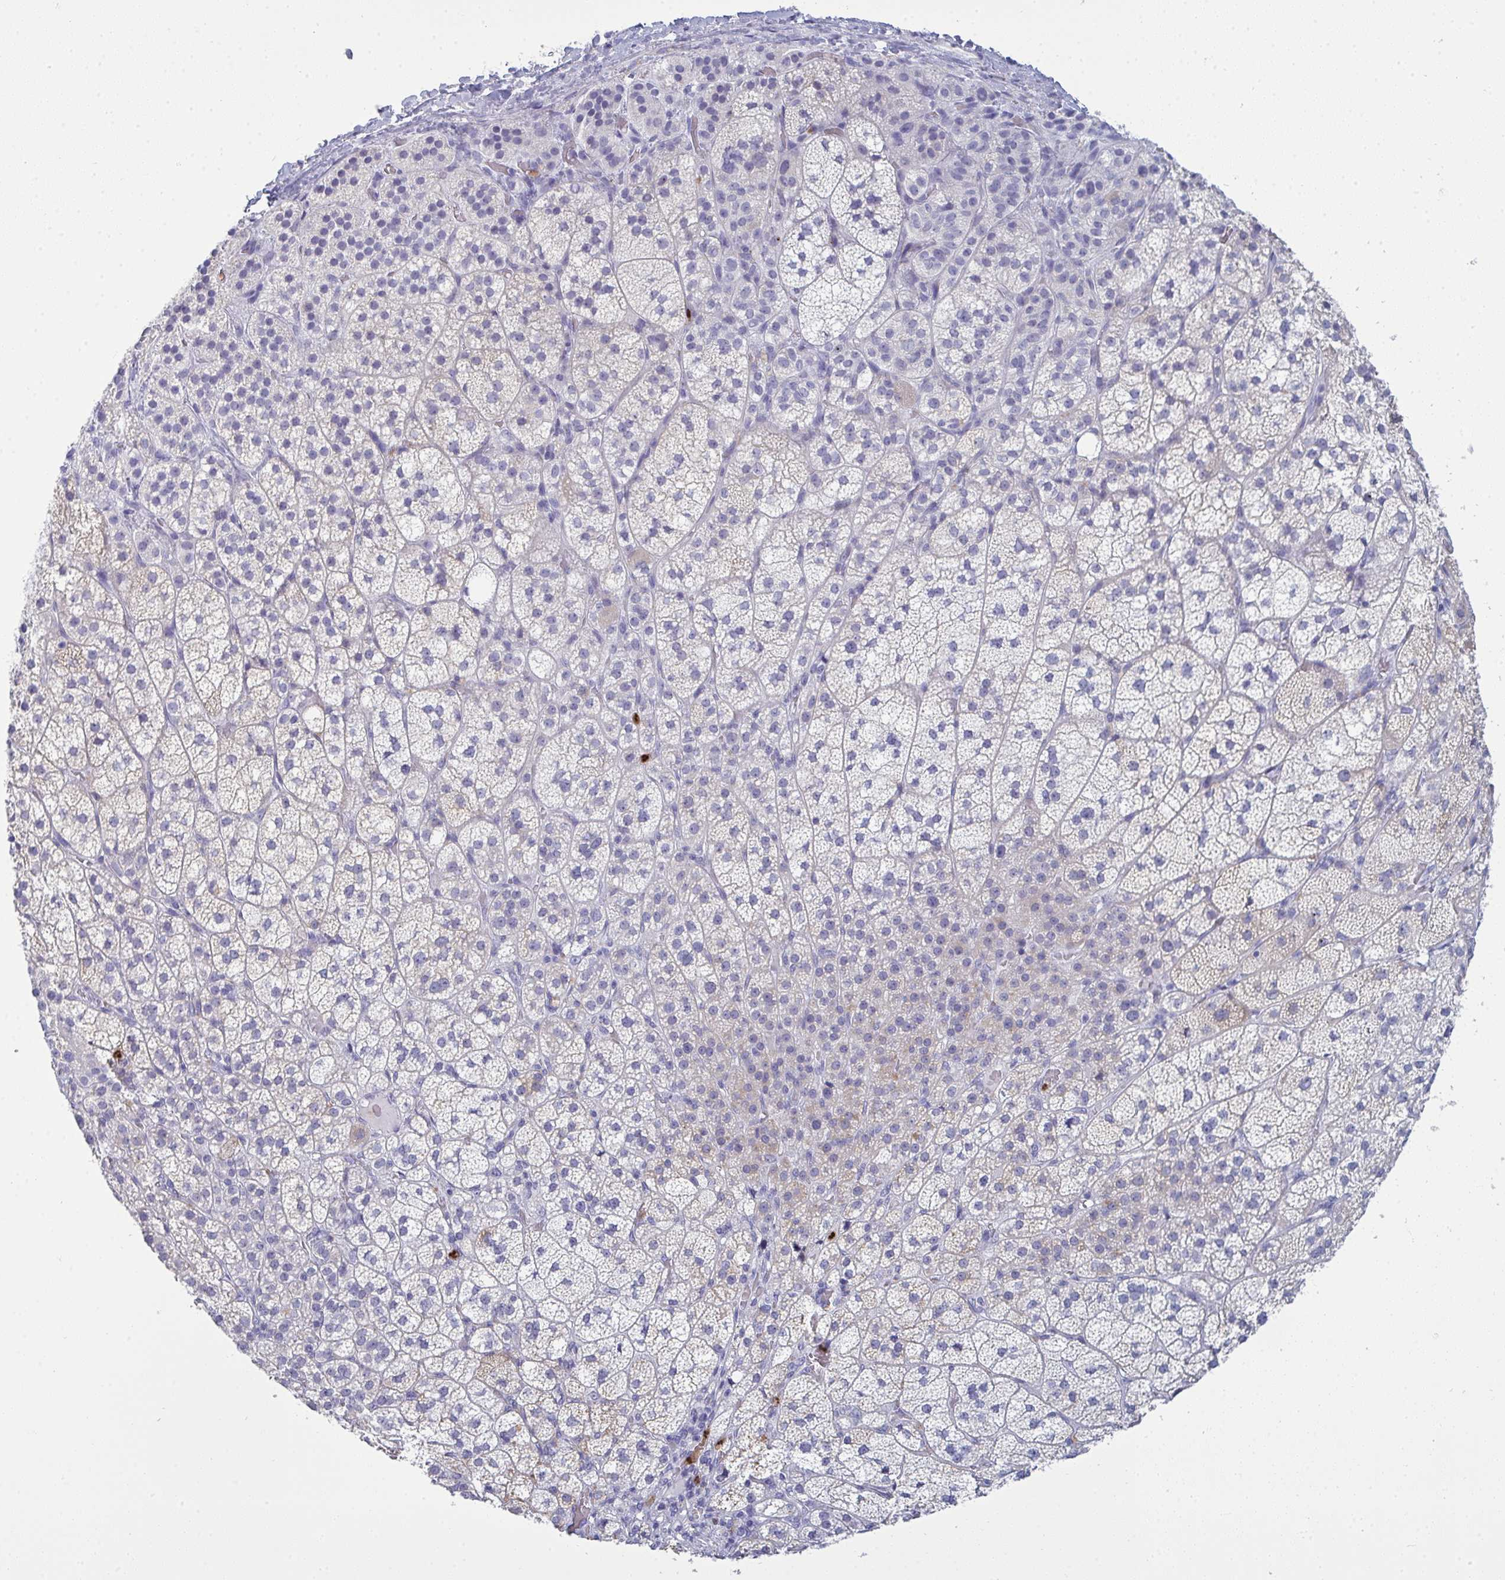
{"staining": {"intensity": "moderate", "quantity": "<25%", "location": "cytoplasmic/membranous"}, "tissue": "adrenal gland", "cell_type": "Glandular cells", "image_type": "normal", "snomed": [{"axis": "morphology", "description": "Normal tissue, NOS"}, {"axis": "topography", "description": "Adrenal gland"}], "caption": "Moderate cytoplasmic/membranous positivity is present in about <25% of glandular cells in unremarkable adrenal gland. (DAB (3,3'-diaminobenzidine) = brown stain, brightfield microscopy at high magnification).", "gene": "SERPINB10", "patient": {"sex": "female", "age": 60}}